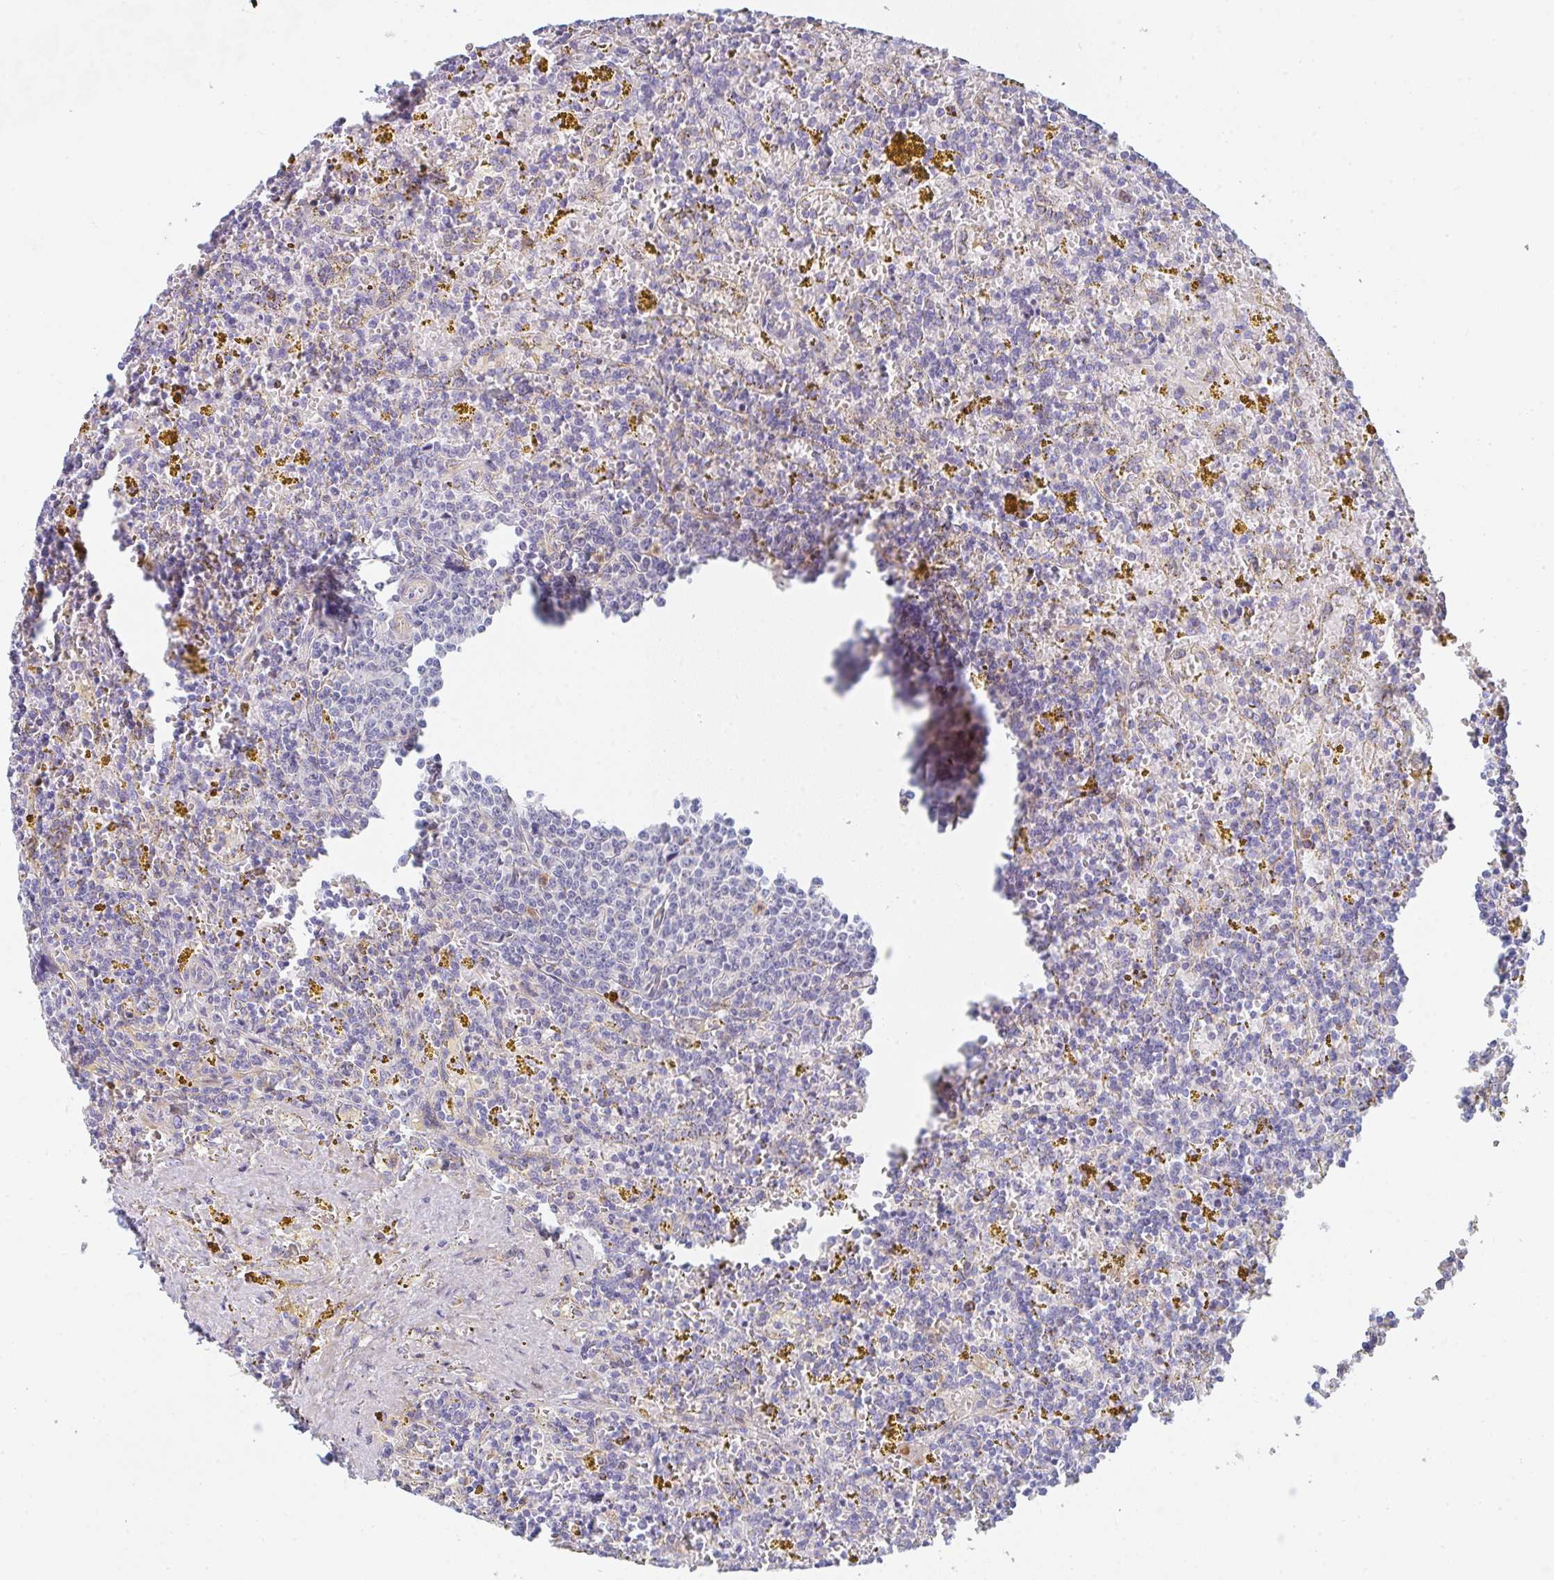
{"staining": {"intensity": "negative", "quantity": "none", "location": "none"}, "tissue": "lymphoma", "cell_type": "Tumor cells", "image_type": "cancer", "snomed": [{"axis": "morphology", "description": "Malignant lymphoma, non-Hodgkin's type, Low grade"}, {"axis": "topography", "description": "Spleen"}, {"axis": "topography", "description": "Lymph node"}], "caption": "There is no significant staining in tumor cells of lymphoma.", "gene": "KLHL33", "patient": {"sex": "female", "age": 66}}